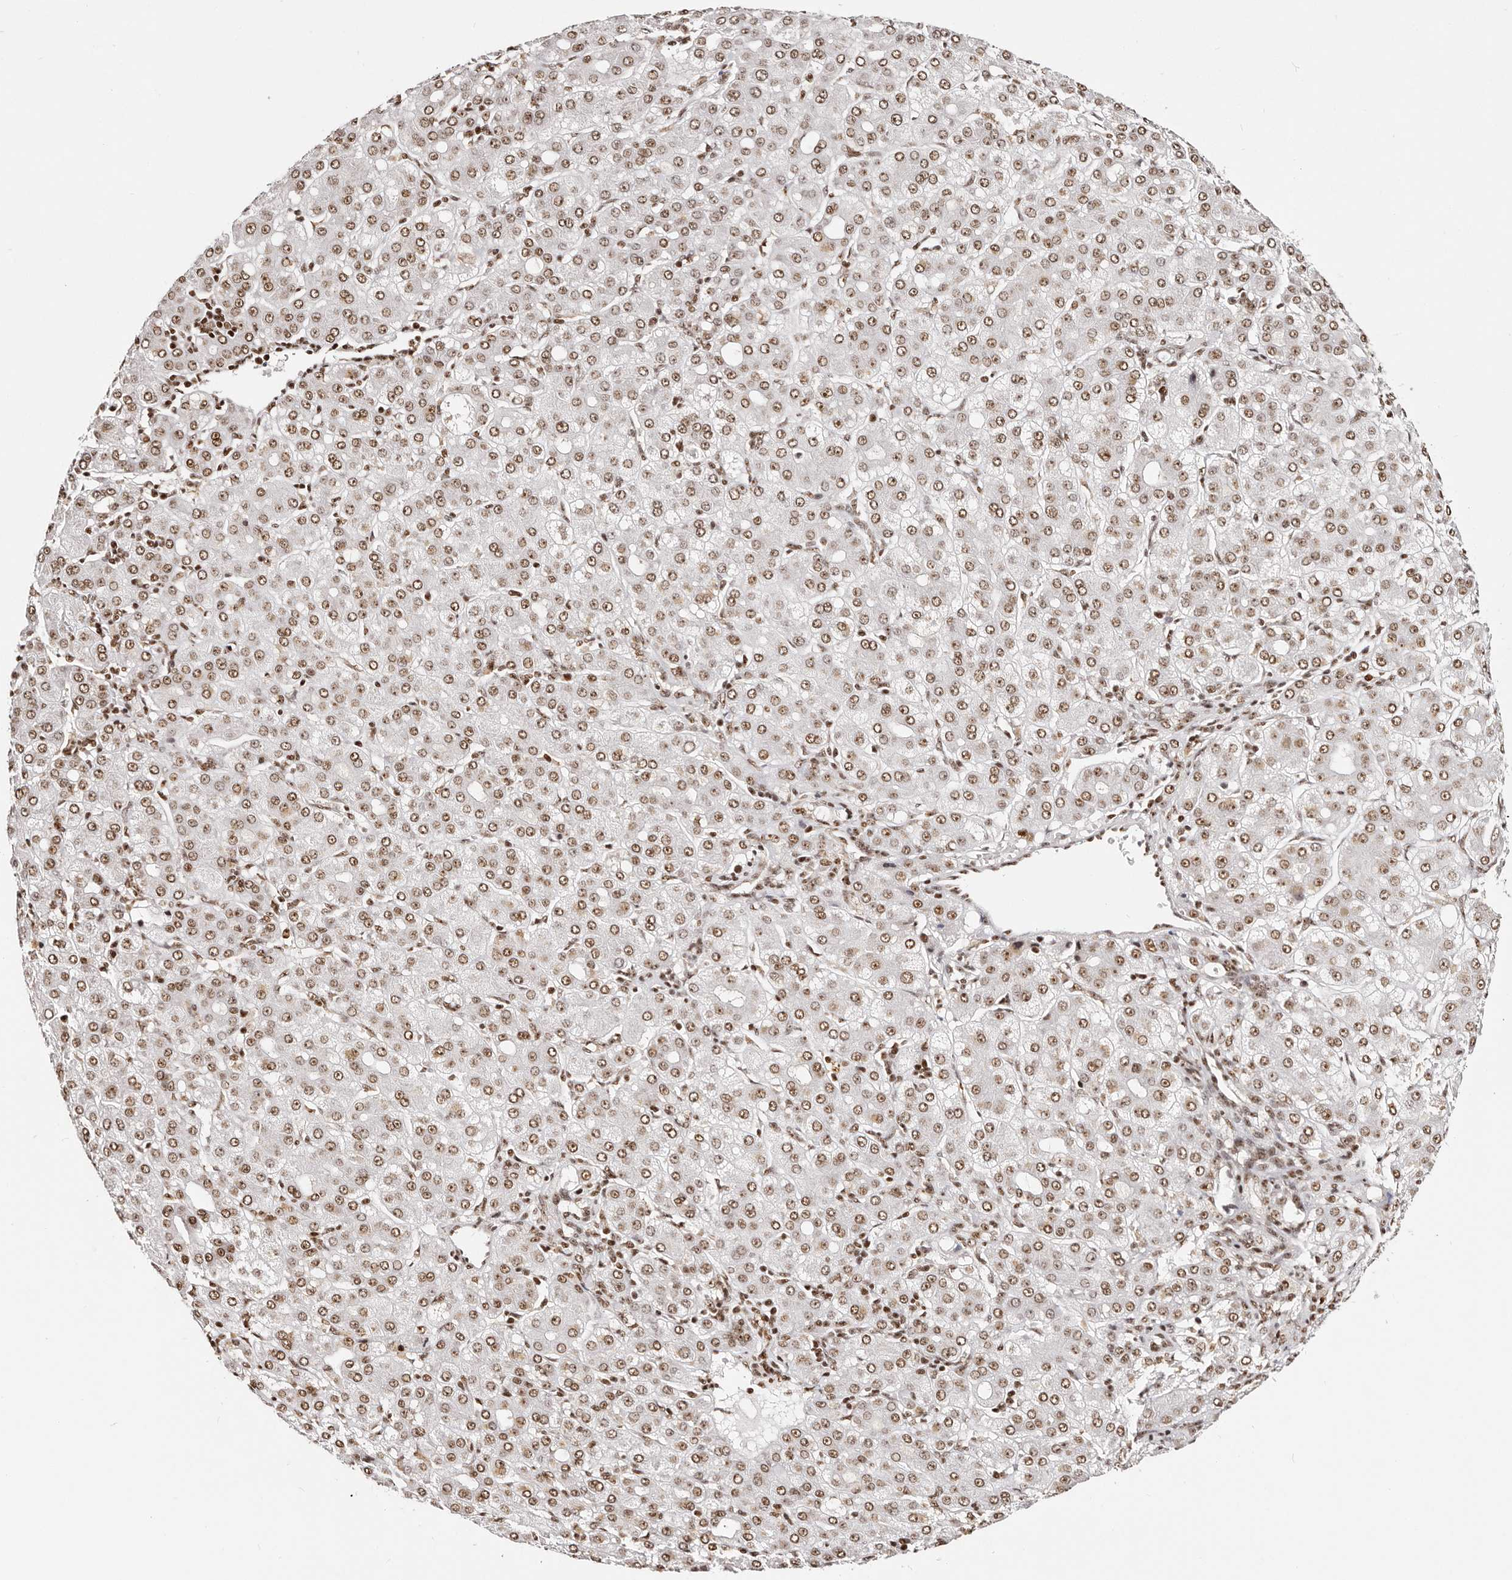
{"staining": {"intensity": "moderate", "quantity": ">75%", "location": "nuclear"}, "tissue": "liver cancer", "cell_type": "Tumor cells", "image_type": "cancer", "snomed": [{"axis": "morphology", "description": "Carcinoma, Hepatocellular, NOS"}, {"axis": "topography", "description": "Liver"}], "caption": "Hepatocellular carcinoma (liver) stained with a brown dye displays moderate nuclear positive positivity in about >75% of tumor cells.", "gene": "IQGAP3", "patient": {"sex": "male", "age": 65}}